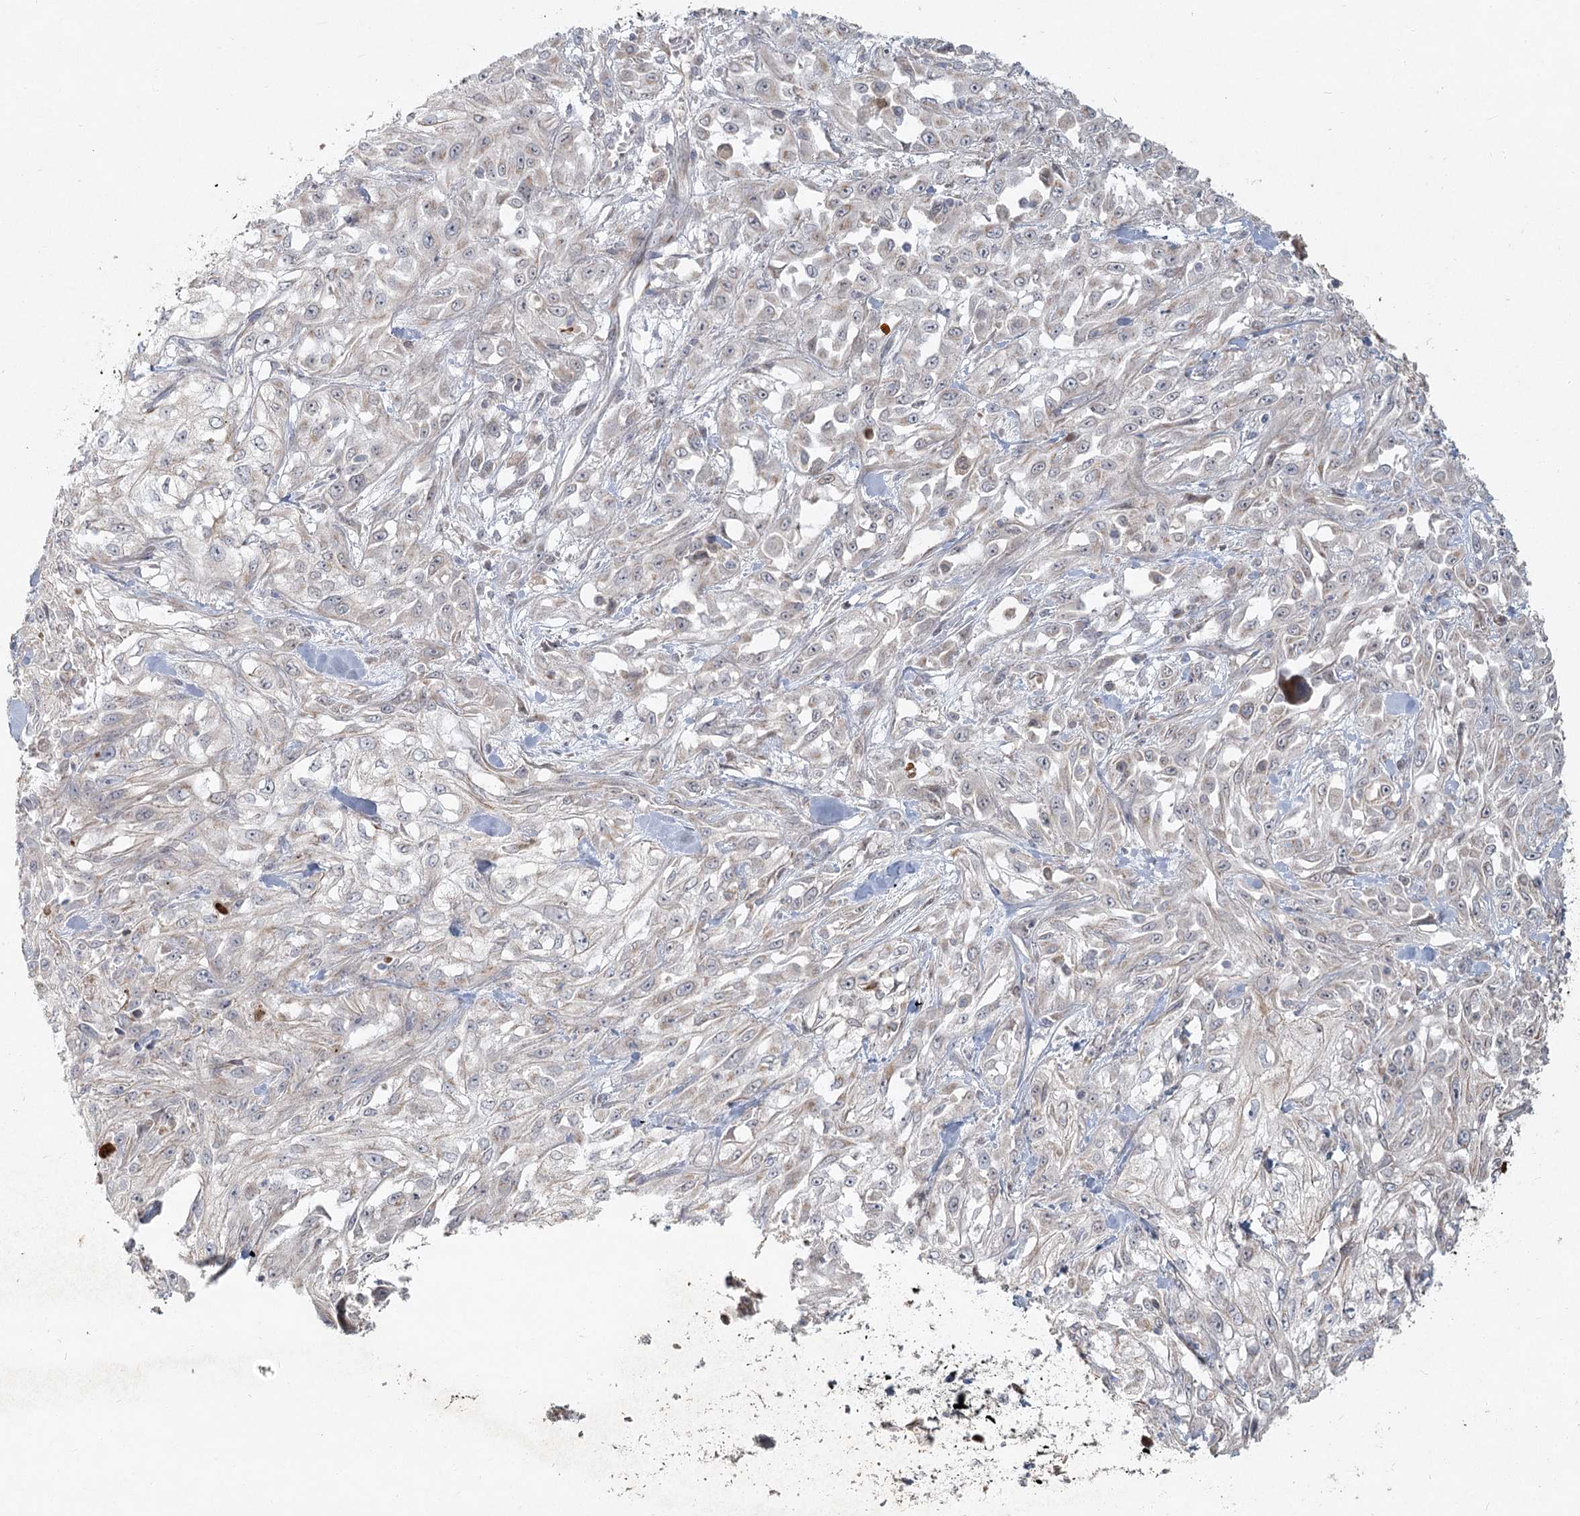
{"staining": {"intensity": "negative", "quantity": "none", "location": "none"}, "tissue": "skin cancer", "cell_type": "Tumor cells", "image_type": "cancer", "snomed": [{"axis": "morphology", "description": "Squamous cell carcinoma, NOS"}, {"axis": "morphology", "description": "Squamous cell carcinoma, metastatic, NOS"}, {"axis": "topography", "description": "Skin"}, {"axis": "topography", "description": "Lymph node"}], "caption": "This is an immunohistochemistry (IHC) histopathology image of human skin squamous cell carcinoma. There is no staining in tumor cells.", "gene": "LRP2BP", "patient": {"sex": "male", "age": 75}}